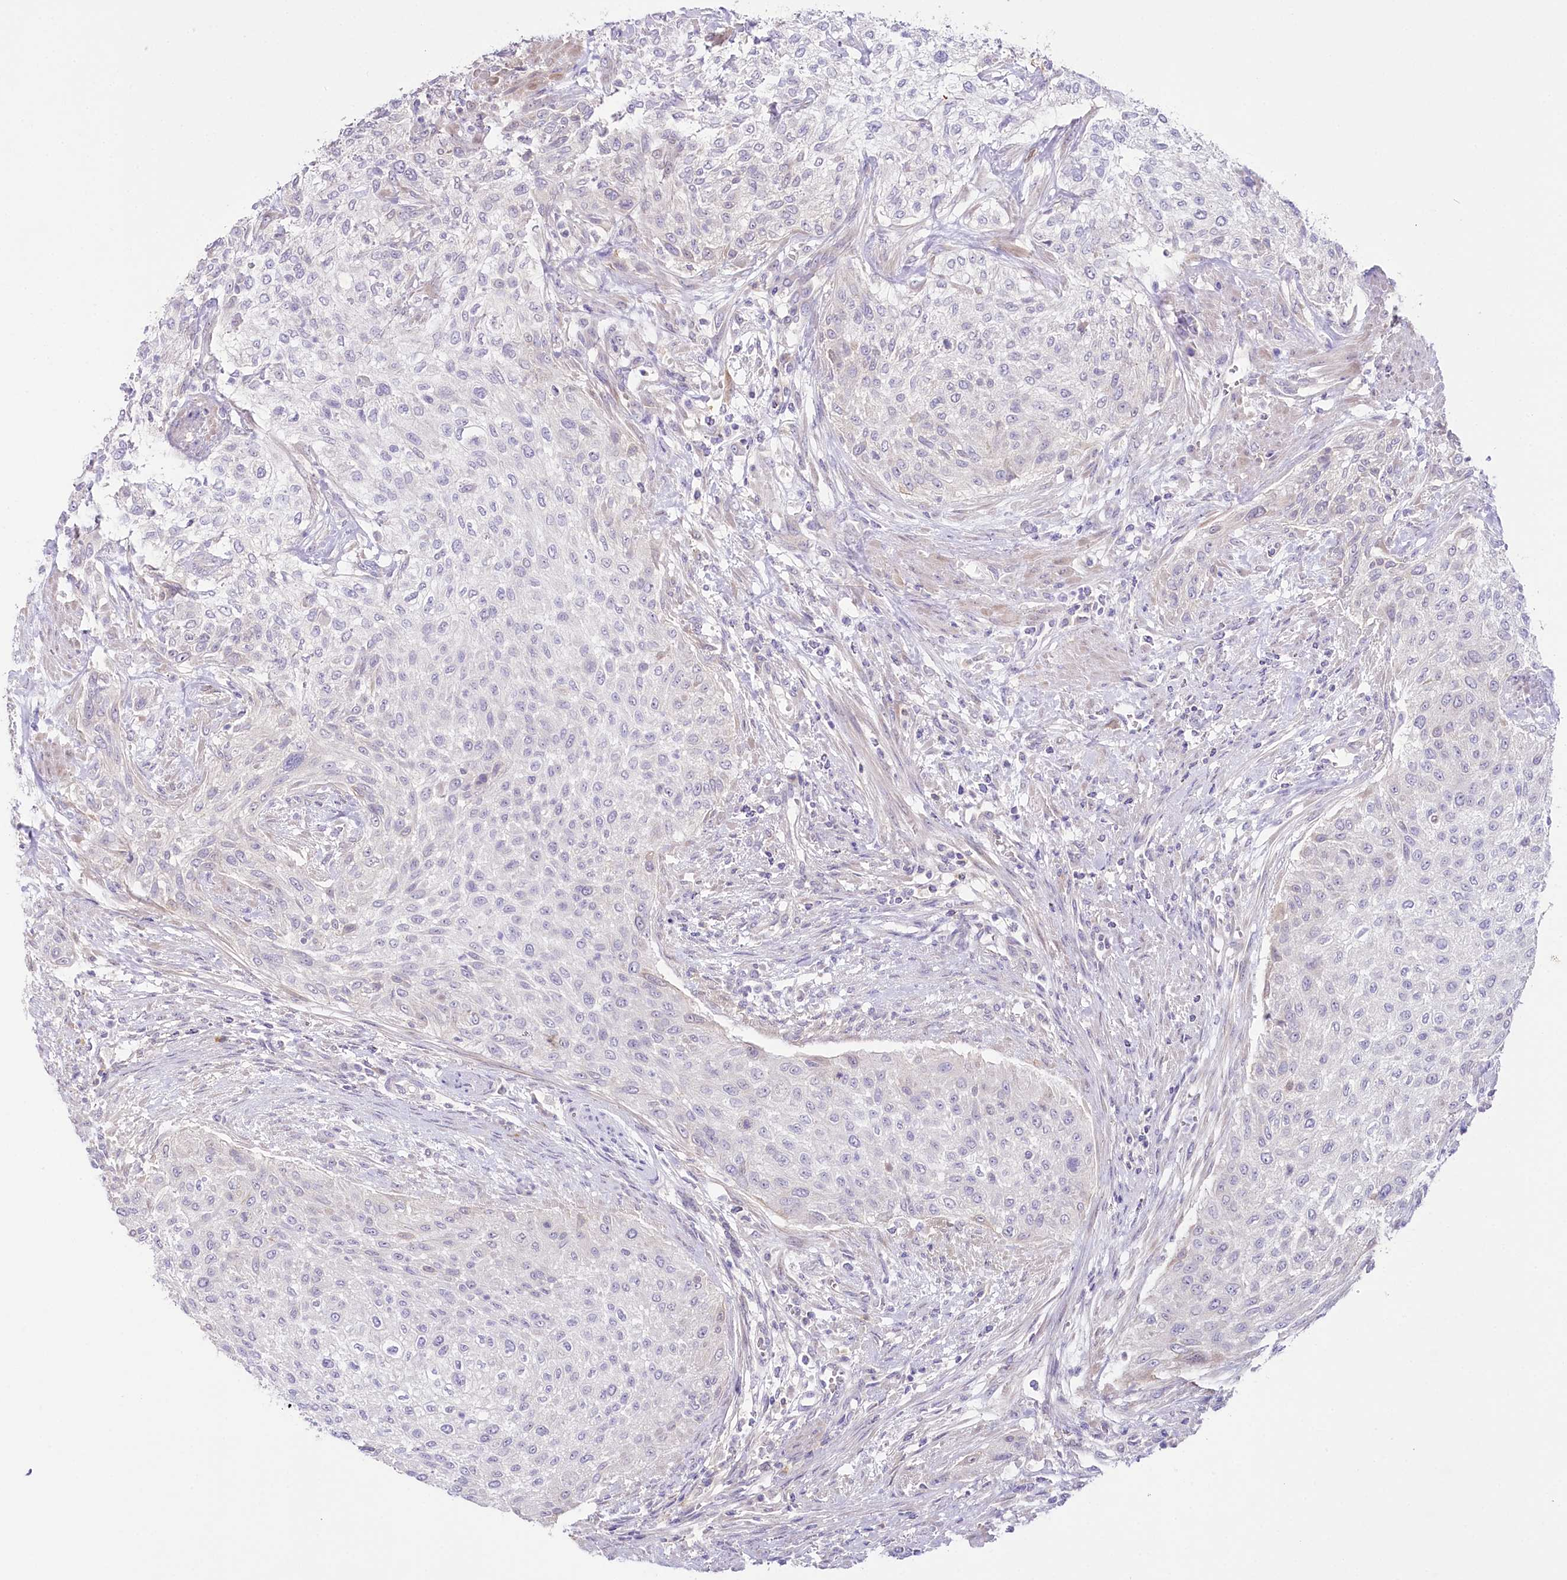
{"staining": {"intensity": "negative", "quantity": "none", "location": "none"}, "tissue": "urothelial cancer", "cell_type": "Tumor cells", "image_type": "cancer", "snomed": [{"axis": "morphology", "description": "Urothelial carcinoma, High grade"}, {"axis": "topography", "description": "Urinary bladder"}], "caption": "An immunohistochemistry (IHC) histopathology image of high-grade urothelial carcinoma is shown. There is no staining in tumor cells of high-grade urothelial carcinoma. (Brightfield microscopy of DAB (3,3'-diaminobenzidine) immunohistochemistry at high magnification).", "gene": "MYOZ1", "patient": {"sex": "male", "age": 35}}